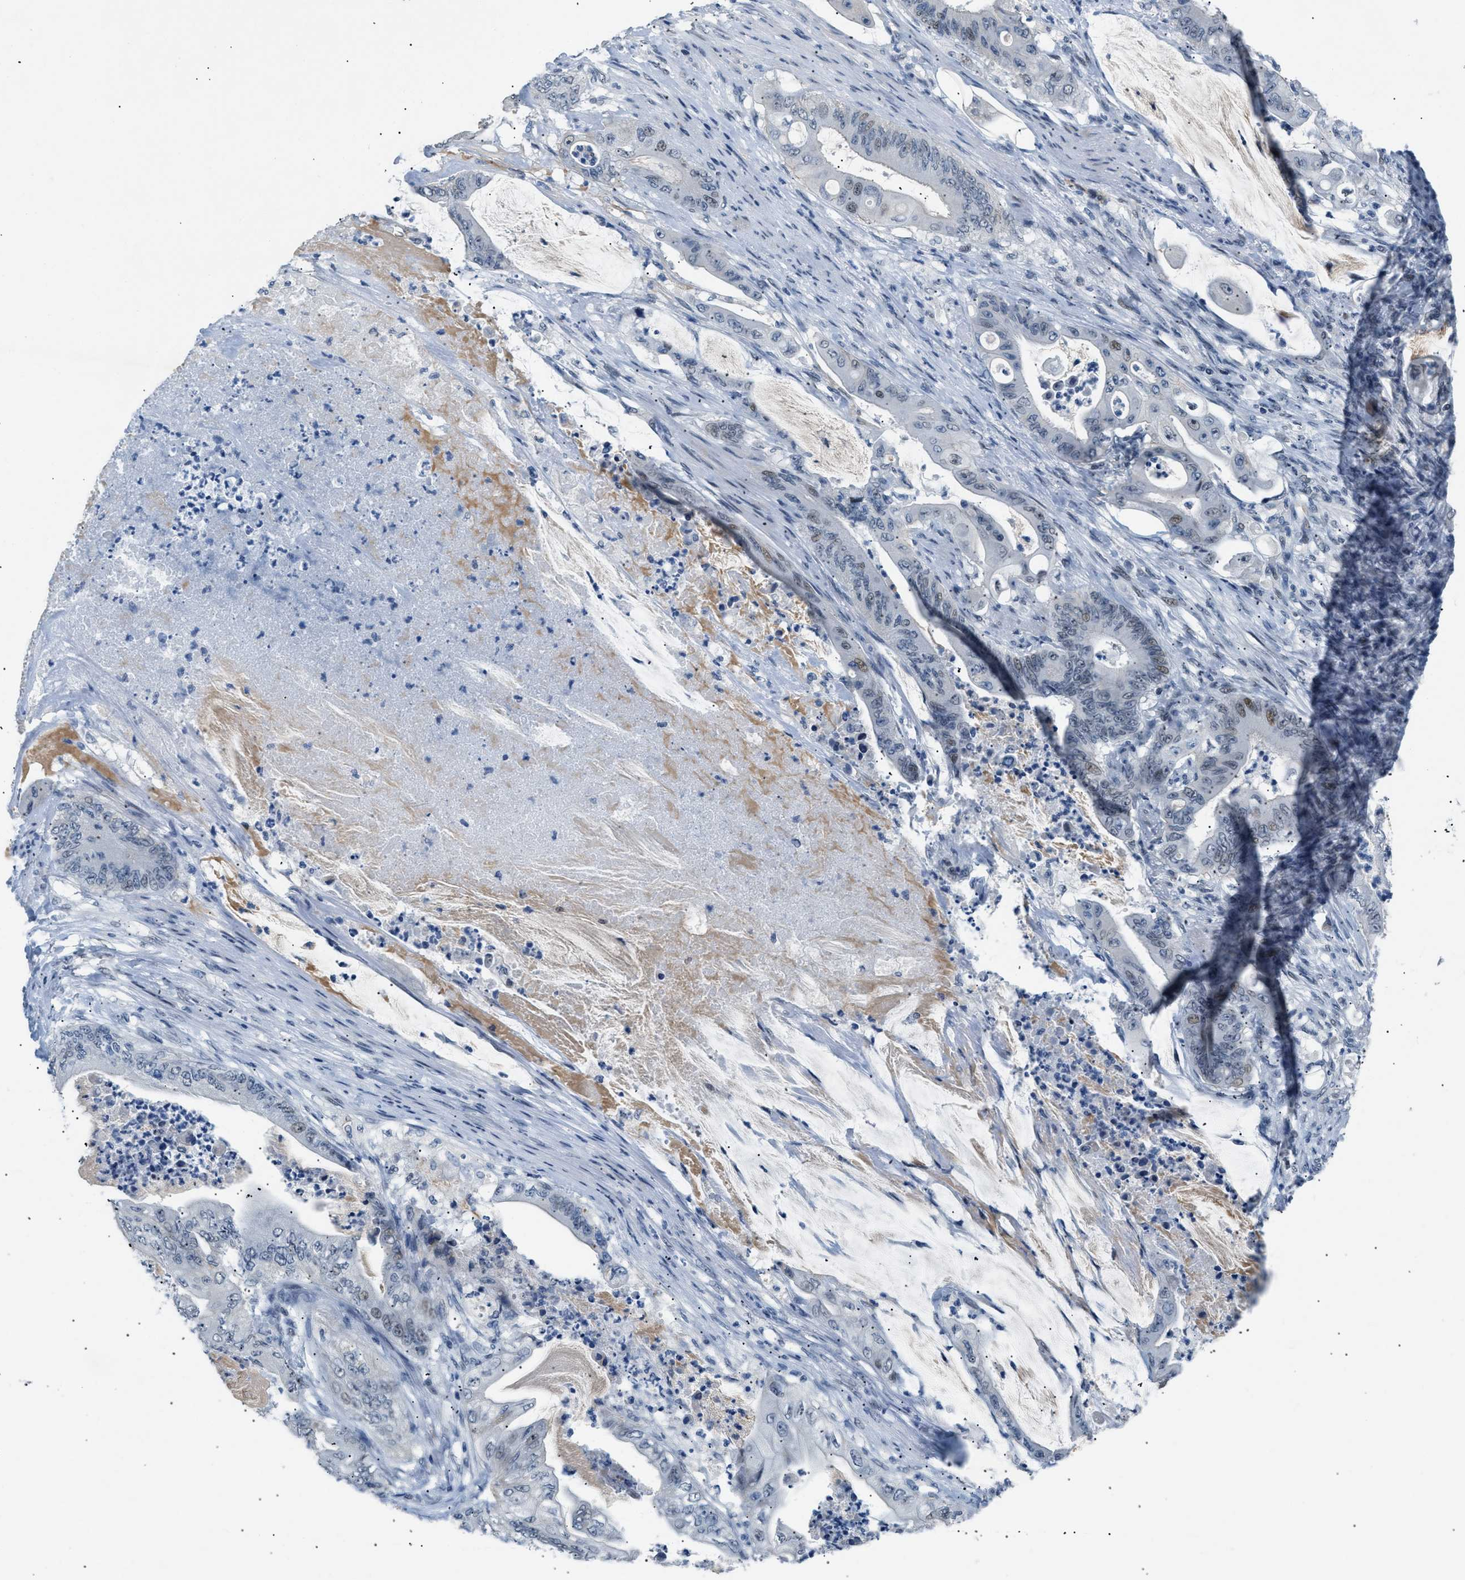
{"staining": {"intensity": "weak", "quantity": "<25%", "location": "nuclear"}, "tissue": "stomach cancer", "cell_type": "Tumor cells", "image_type": "cancer", "snomed": [{"axis": "morphology", "description": "Adenocarcinoma, NOS"}, {"axis": "topography", "description": "Stomach"}], "caption": "There is no significant positivity in tumor cells of adenocarcinoma (stomach).", "gene": "KCNC3", "patient": {"sex": "female", "age": 73}}